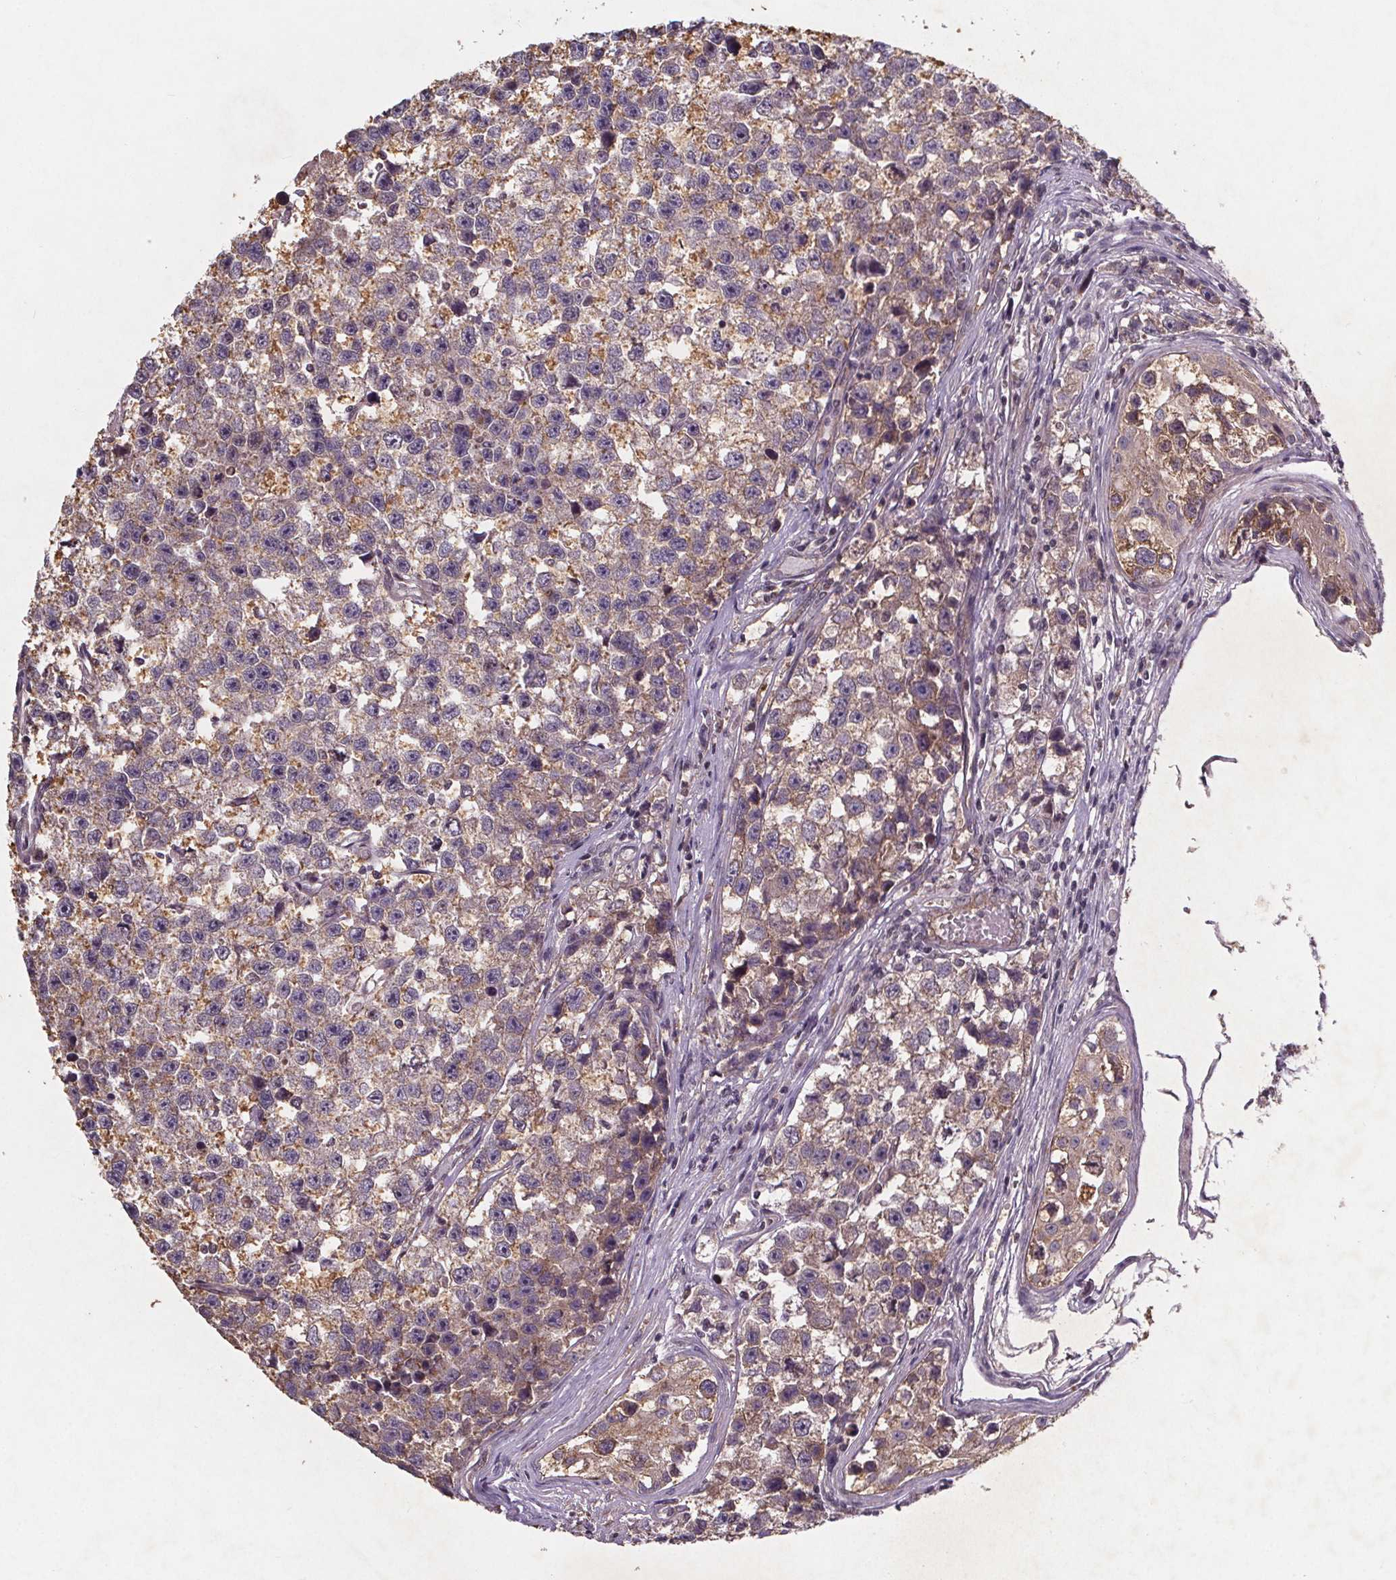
{"staining": {"intensity": "weak", "quantity": "25%-75%", "location": "cytoplasmic/membranous"}, "tissue": "testis cancer", "cell_type": "Tumor cells", "image_type": "cancer", "snomed": [{"axis": "morphology", "description": "Seminoma, NOS"}, {"axis": "topography", "description": "Testis"}], "caption": "IHC of seminoma (testis) shows low levels of weak cytoplasmic/membranous positivity in about 25%-75% of tumor cells.", "gene": "STRN3", "patient": {"sex": "male", "age": 26}}